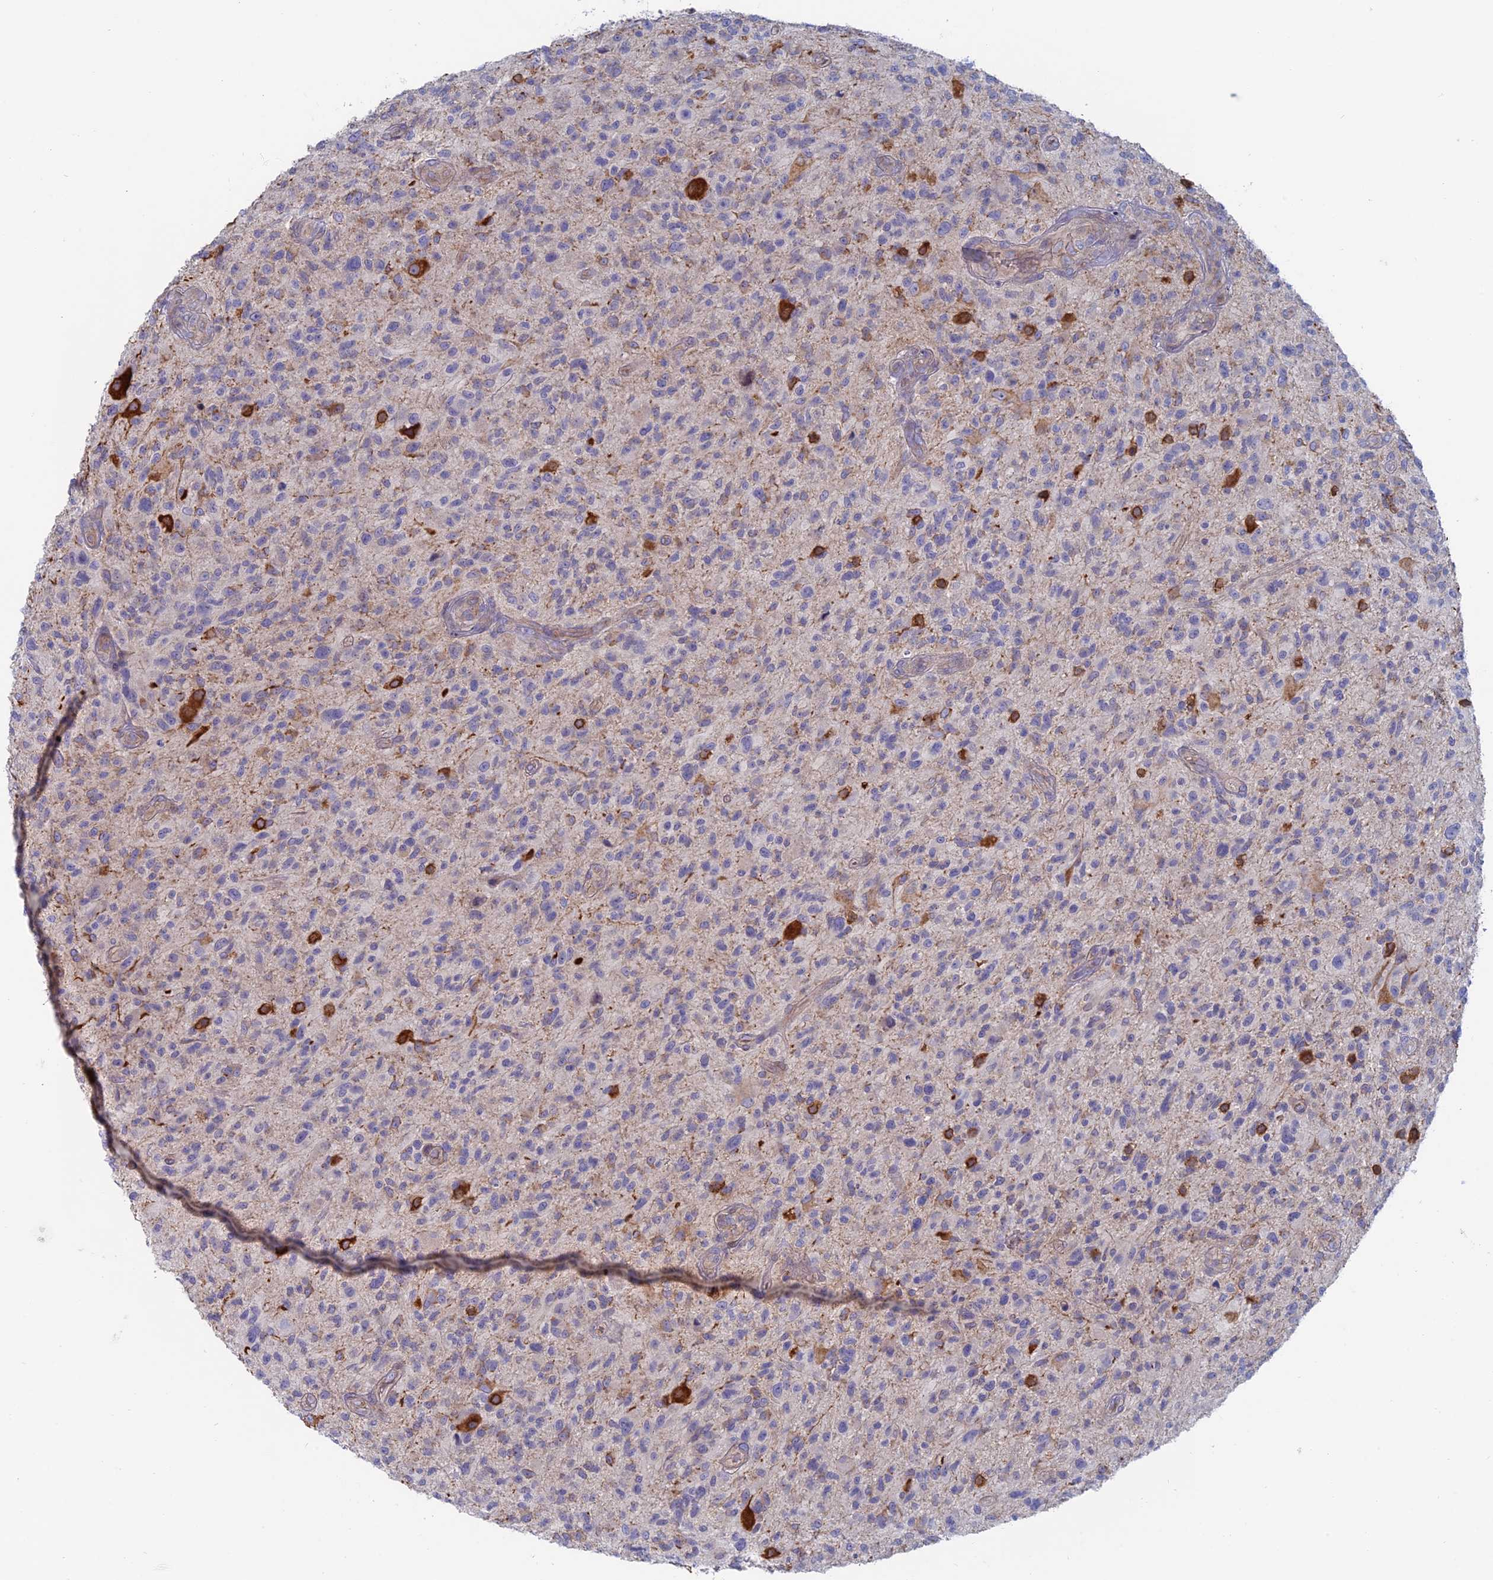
{"staining": {"intensity": "negative", "quantity": "none", "location": "none"}, "tissue": "glioma", "cell_type": "Tumor cells", "image_type": "cancer", "snomed": [{"axis": "morphology", "description": "Glioma, malignant, High grade"}, {"axis": "topography", "description": "Brain"}], "caption": "There is no significant expression in tumor cells of malignant glioma (high-grade).", "gene": "TBC1D30", "patient": {"sex": "male", "age": 47}}